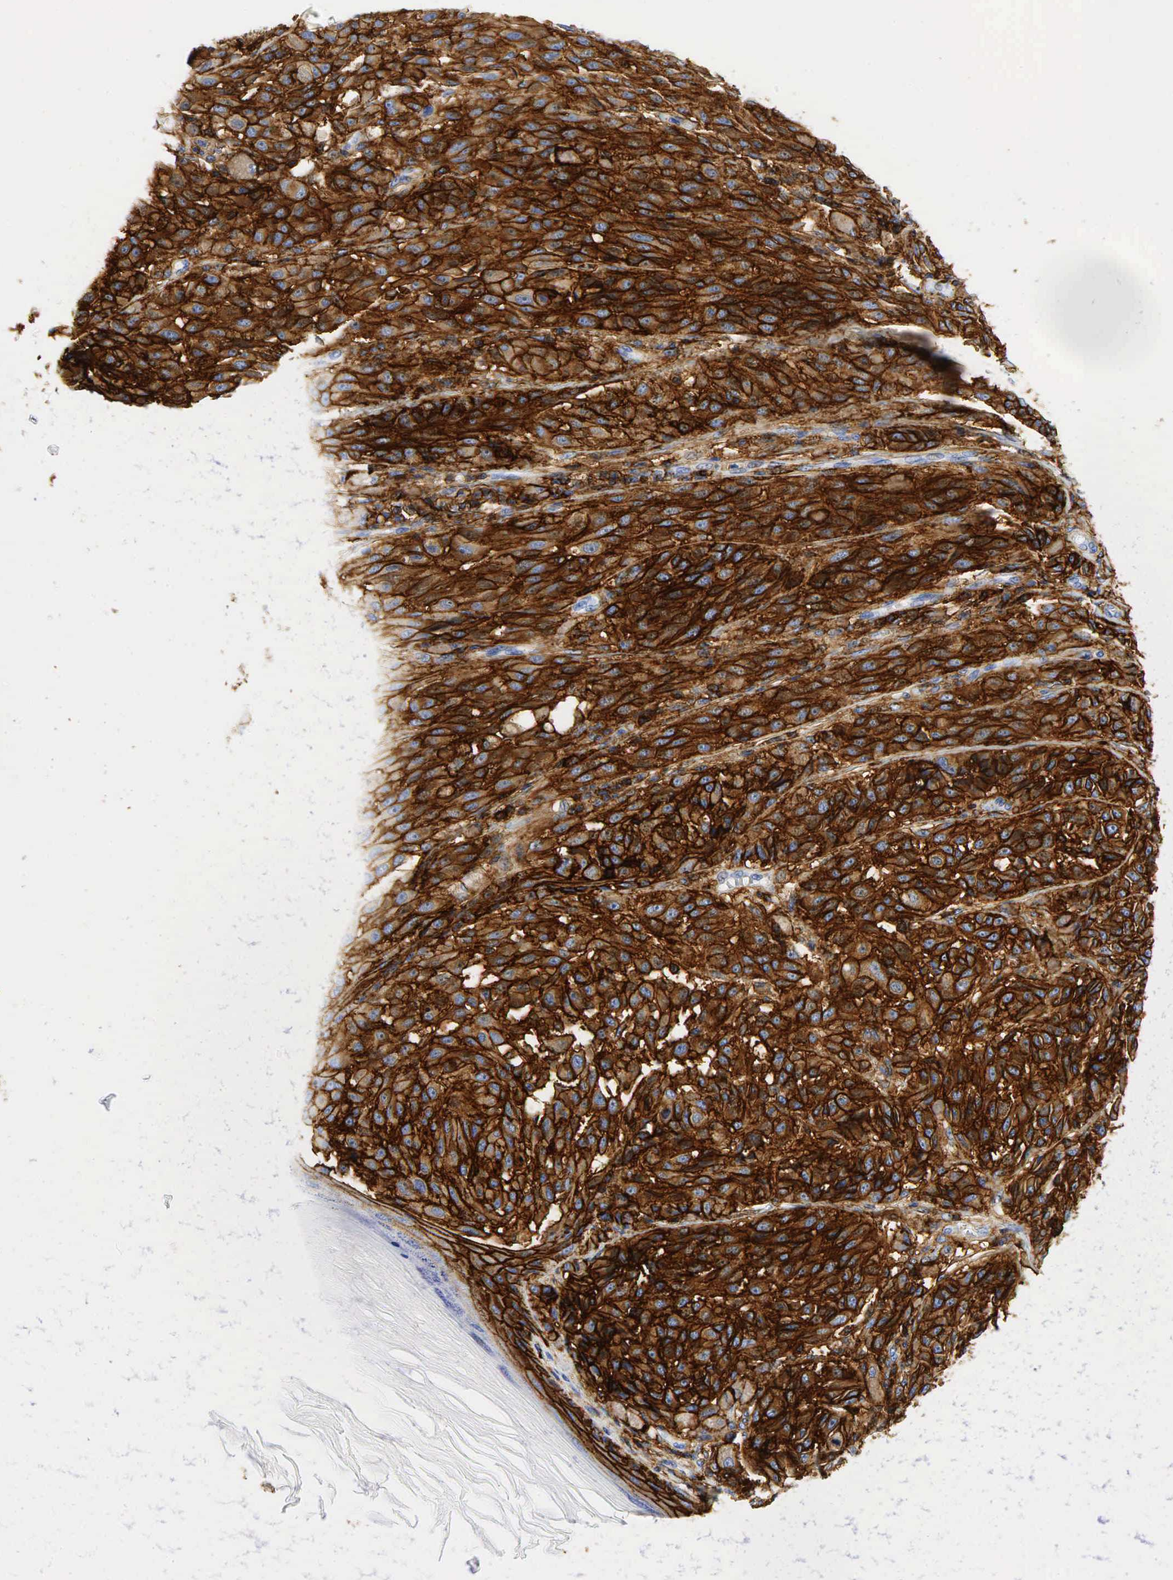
{"staining": {"intensity": "strong", "quantity": ">75%", "location": "cytoplasmic/membranous"}, "tissue": "melanoma", "cell_type": "Tumor cells", "image_type": "cancer", "snomed": [{"axis": "morphology", "description": "Malignant melanoma, NOS"}, {"axis": "topography", "description": "Skin"}], "caption": "Immunohistochemical staining of human melanoma displays high levels of strong cytoplasmic/membranous protein positivity in approximately >75% of tumor cells.", "gene": "CD44", "patient": {"sex": "male", "age": 44}}